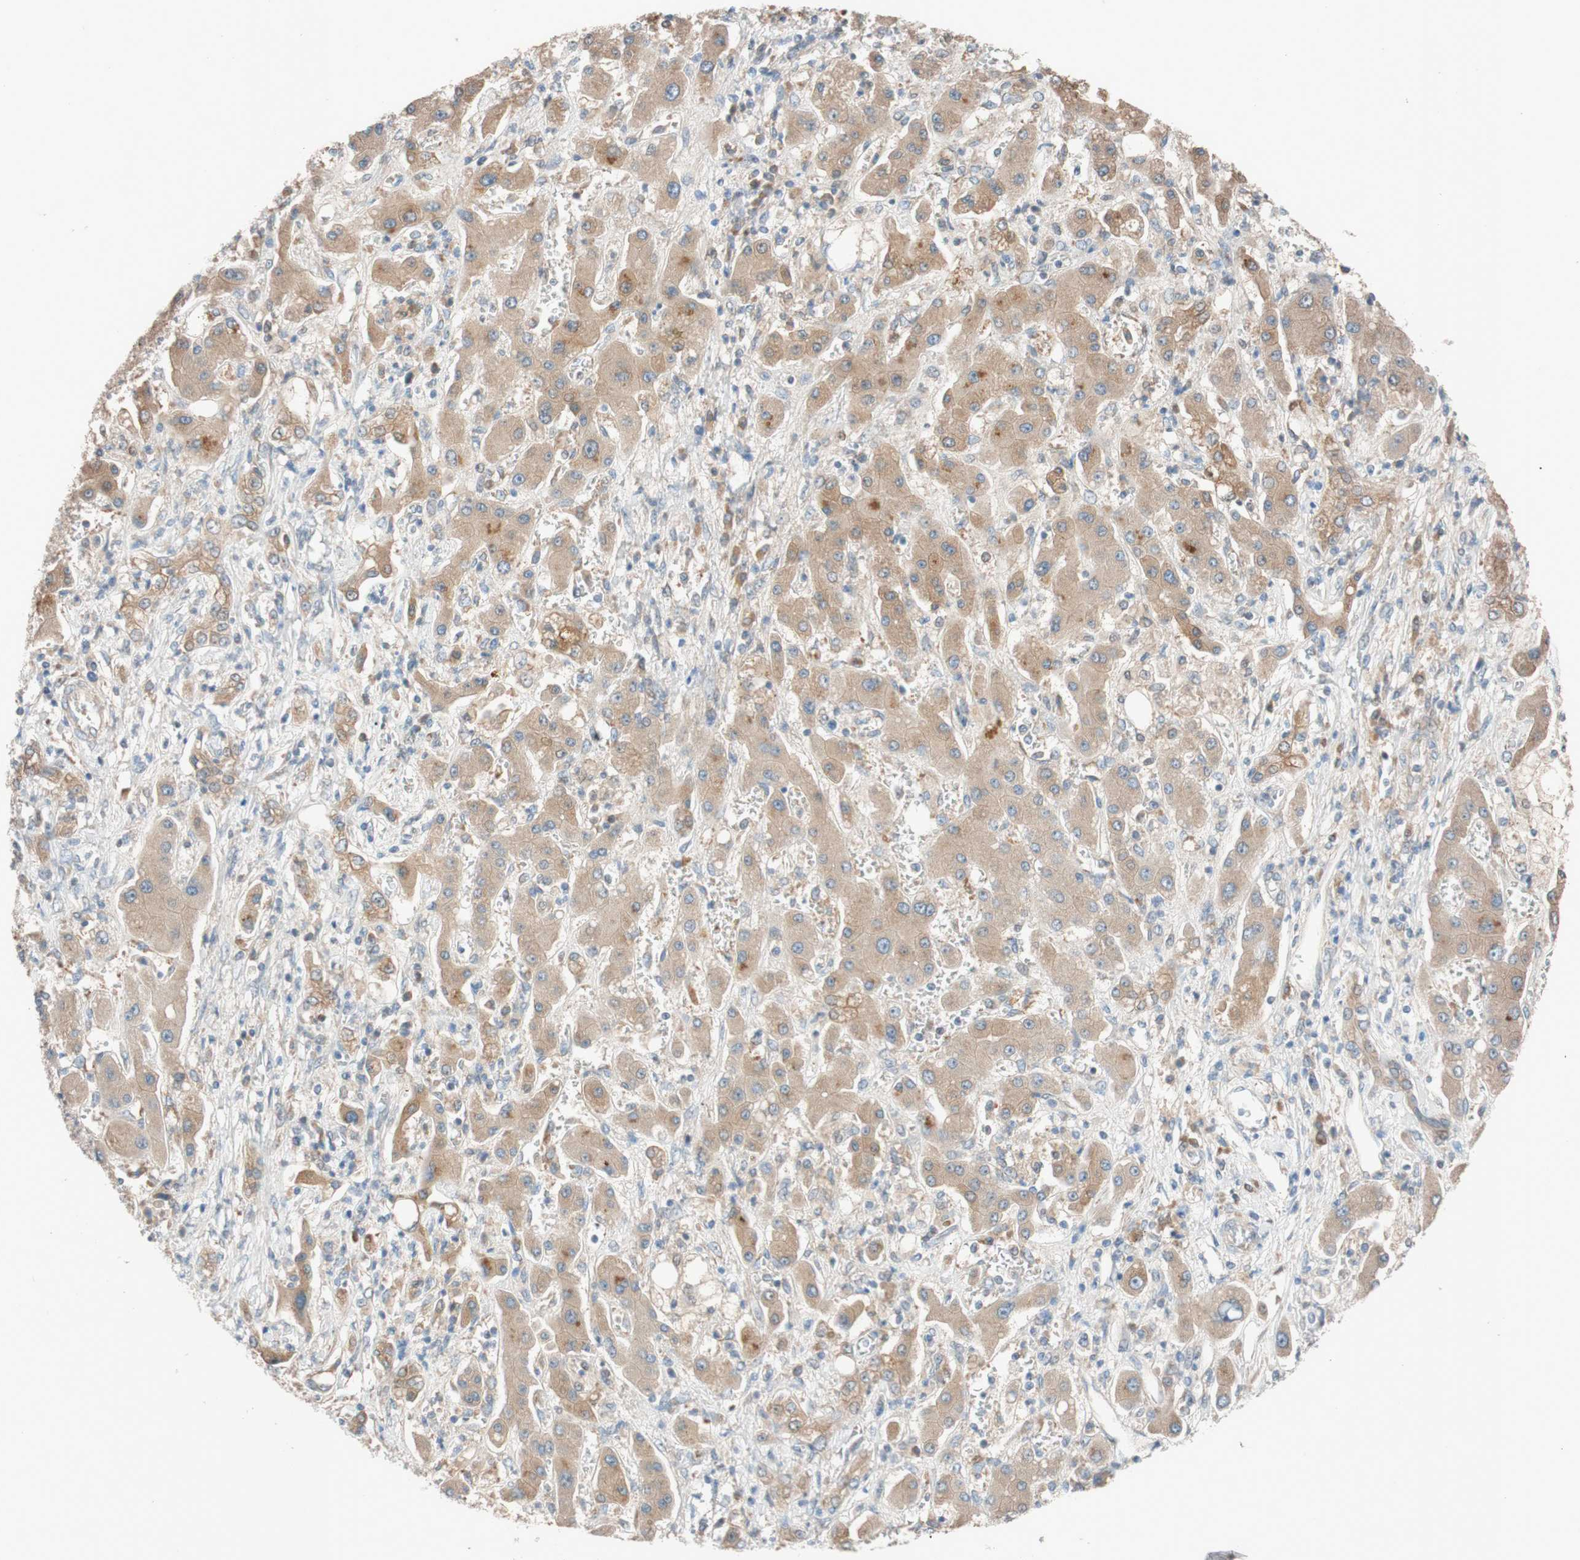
{"staining": {"intensity": "moderate", "quantity": ">75%", "location": "cytoplasmic/membranous"}, "tissue": "liver cancer", "cell_type": "Tumor cells", "image_type": "cancer", "snomed": [{"axis": "morphology", "description": "Cholangiocarcinoma"}, {"axis": "topography", "description": "Liver"}], "caption": "A high-resolution micrograph shows IHC staining of liver cholangiocarcinoma, which demonstrates moderate cytoplasmic/membranous staining in about >75% of tumor cells. Using DAB (brown) and hematoxylin (blue) stains, captured at high magnification using brightfield microscopy.", "gene": "FAAH", "patient": {"sex": "male", "age": 50}}